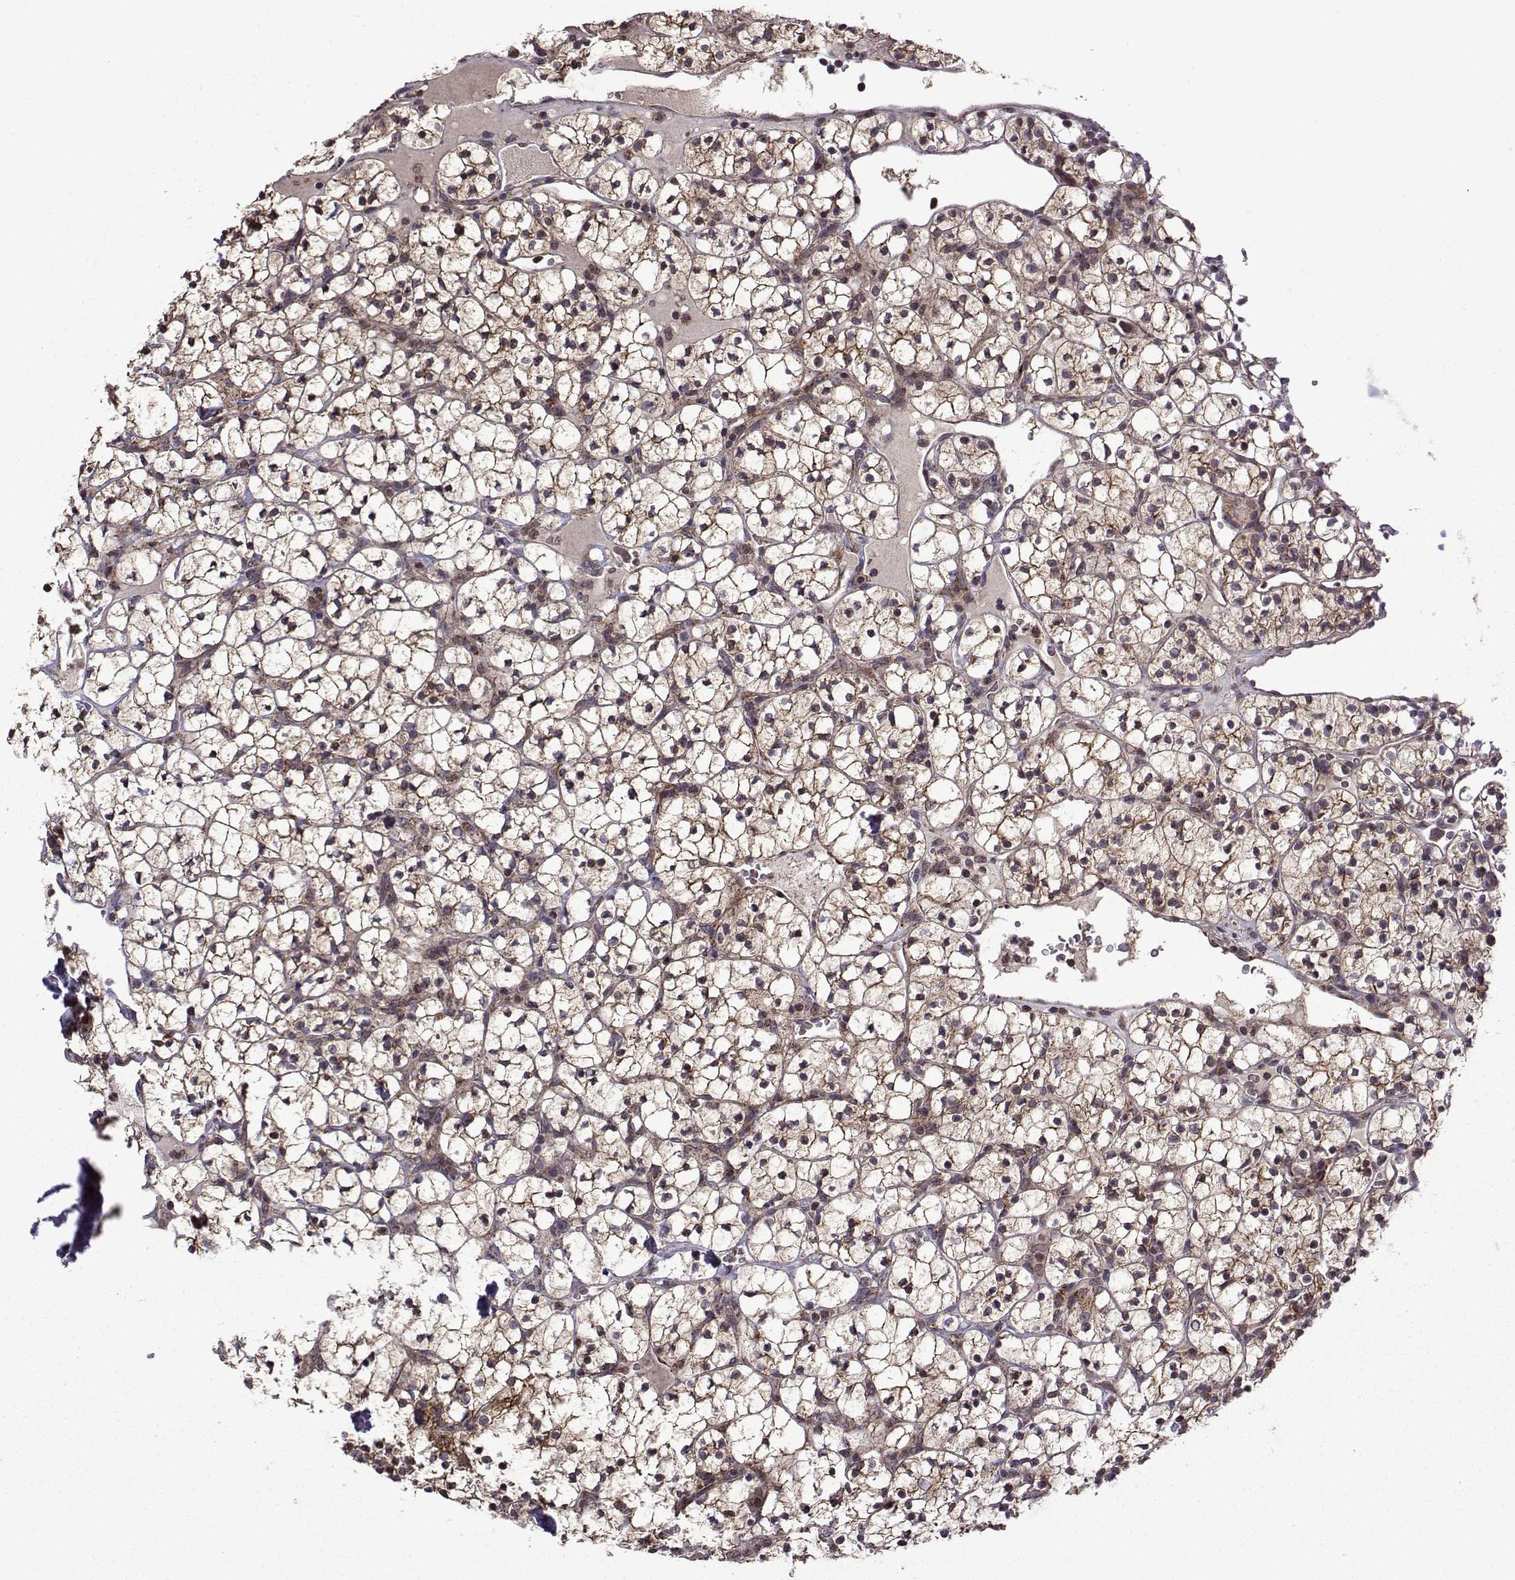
{"staining": {"intensity": "moderate", "quantity": "25%-75%", "location": "cytoplasmic/membranous"}, "tissue": "renal cancer", "cell_type": "Tumor cells", "image_type": "cancer", "snomed": [{"axis": "morphology", "description": "Adenocarcinoma, NOS"}, {"axis": "topography", "description": "Kidney"}], "caption": "Renal cancer tissue displays moderate cytoplasmic/membranous expression in about 25%-75% of tumor cells, visualized by immunohistochemistry.", "gene": "TAB2", "patient": {"sex": "female", "age": 89}}